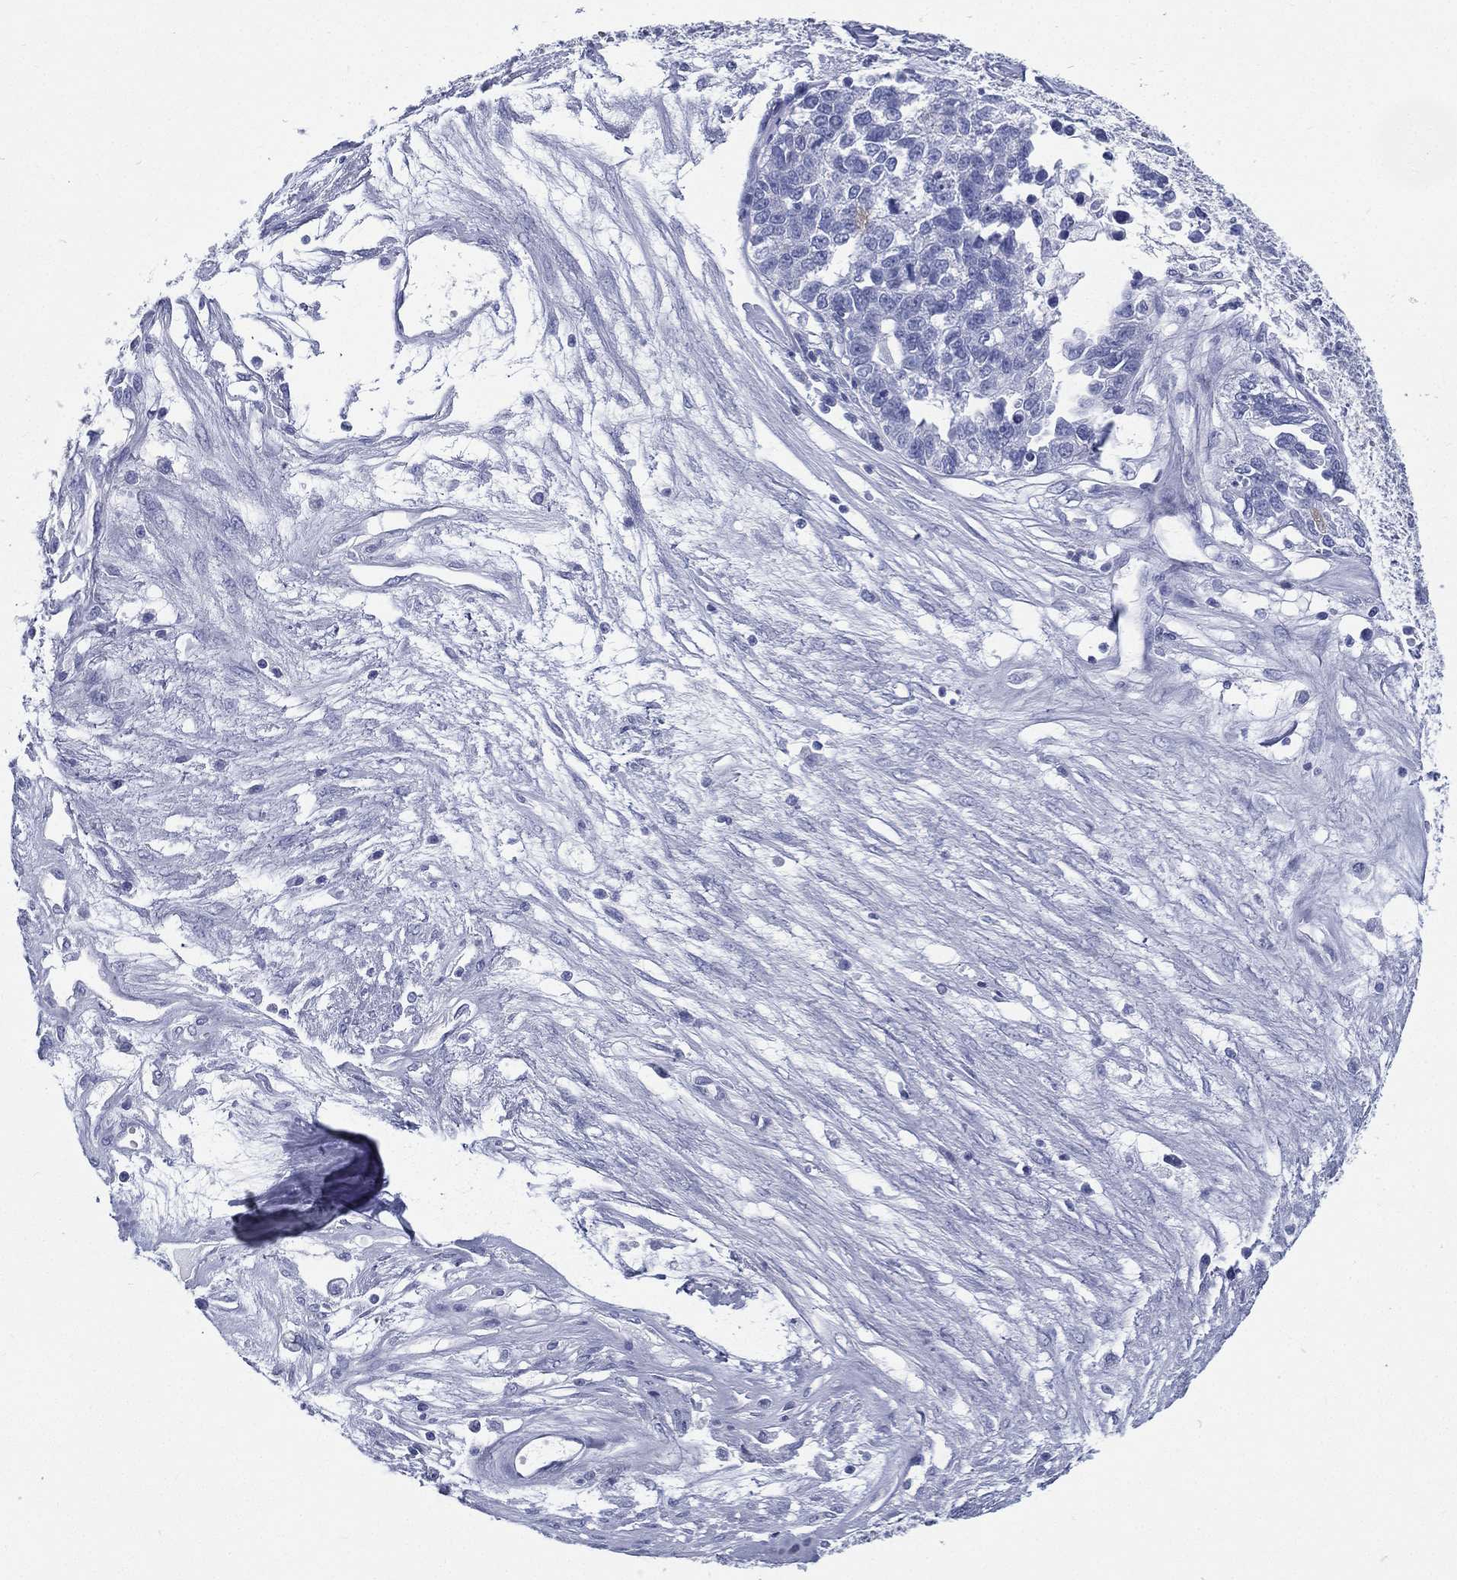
{"staining": {"intensity": "moderate", "quantity": "<25%", "location": "cytoplasmic/membranous"}, "tissue": "ovarian cancer", "cell_type": "Tumor cells", "image_type": "cancer", "snomed": [{"axis": "morphology", "description": "Cystadenocarcinoma, serous, NOS"}, {"axis": "topography", "description": "Ovary"}], "caption": "A brown stain highlights moderate cytoplasmic/membranous expression of a protein in ovarian serous cystadenocarcinoma tumor cells.", "gene": "RSPH4A", "patient": {"sex": "female", "age": 87}}